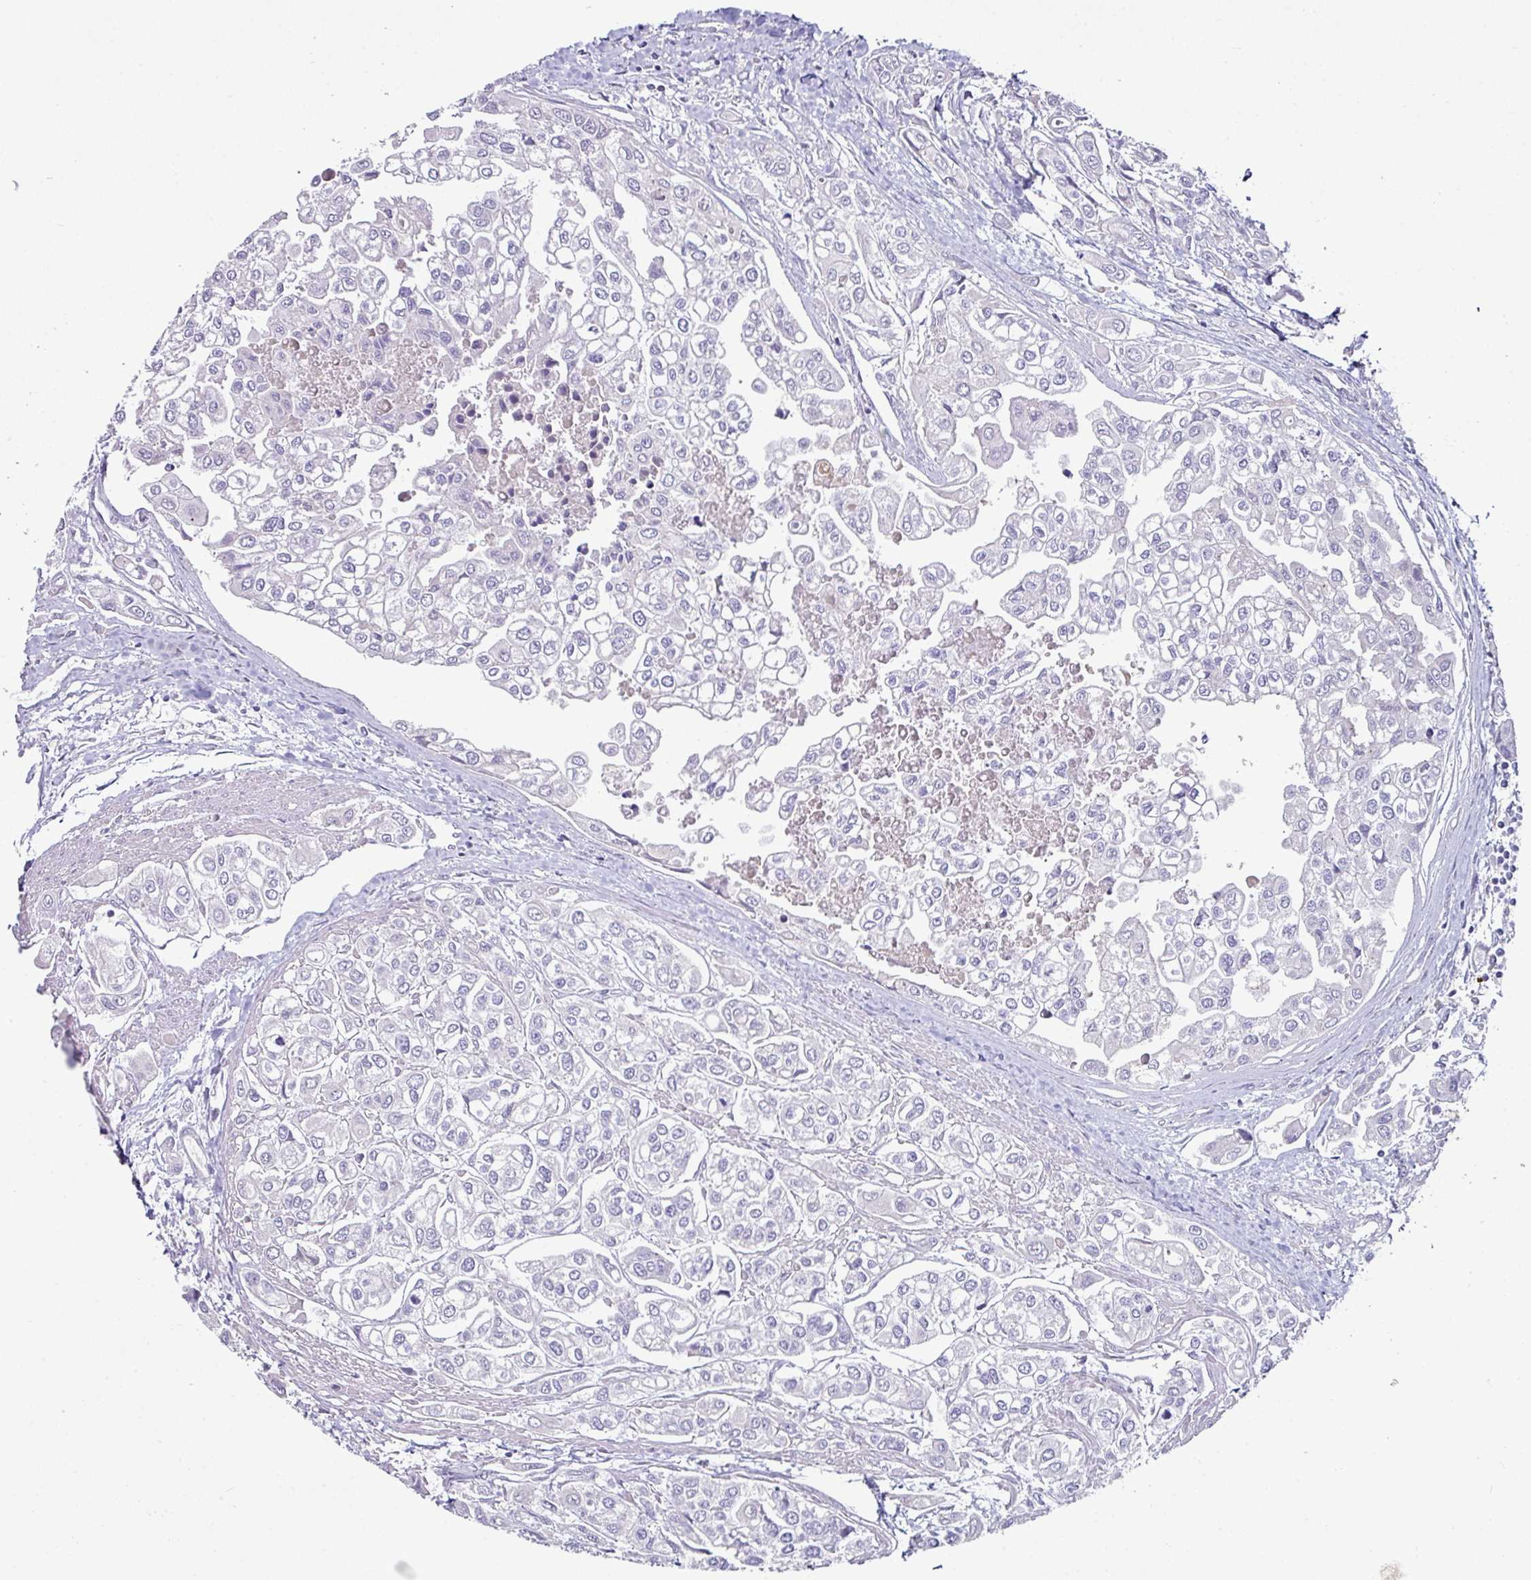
{"staining": {"intensity": "negative", "quantity": "none", "location": "none"}, "tissue": "urothelial cancer", "cell_type": "Tumor cells", "image_type": "cancer", "snomed": [{"axis": "morphology", "description": "Urothelial carcinoma, High grade"}, {"axis": "topography", "description": "Urinary bladder"}], "caption": "DAB immunohistochemical staining of human high-grade urothelial carcinoma demonstrates no significant staining in tumor cells.", "gene": "SLAMF6", "patient": {"sex": "male", "age": 67}}